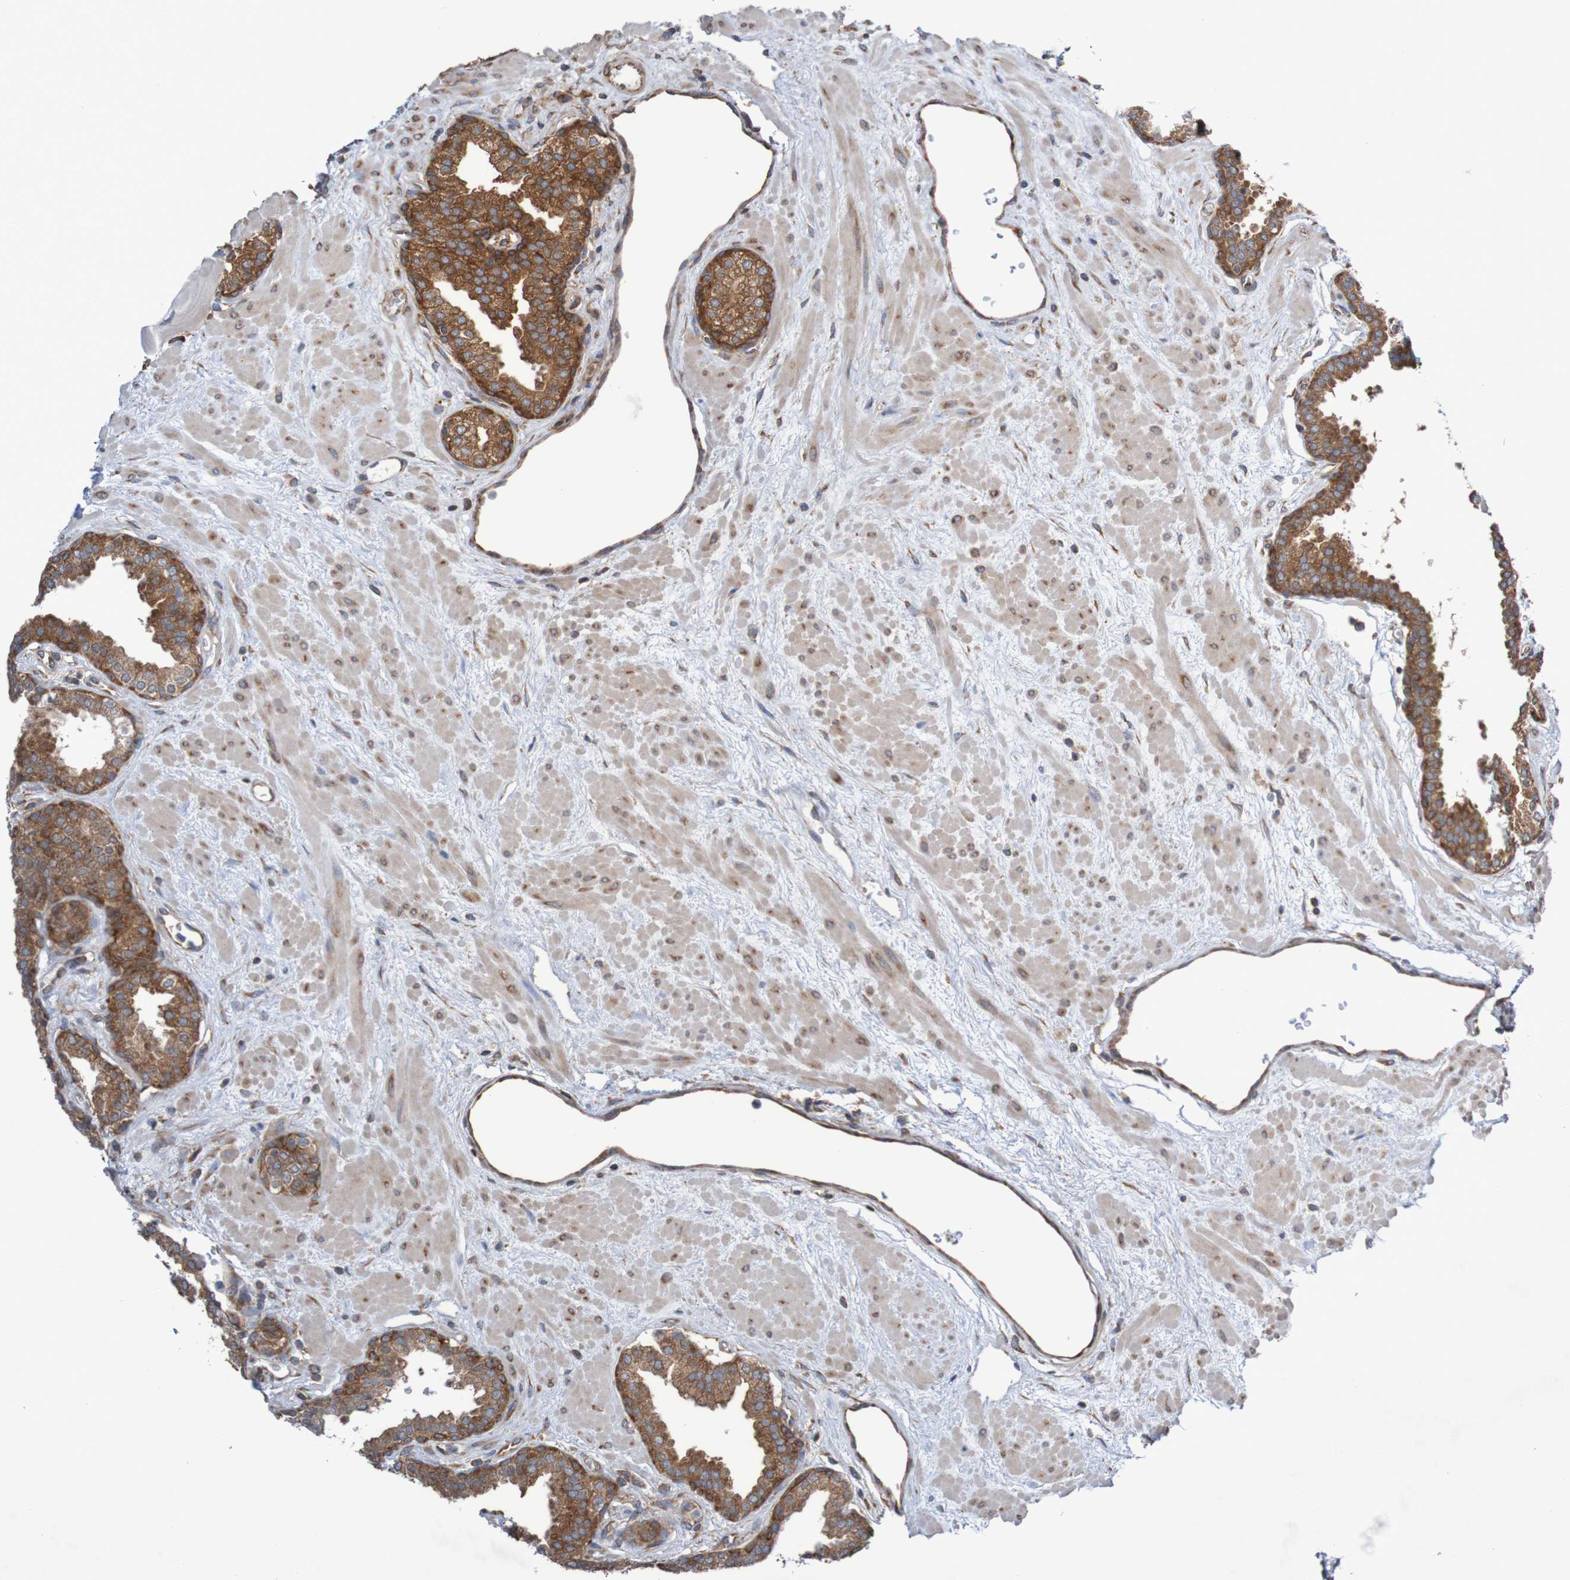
{"staining": {"intensity": "strong", "quantity": ">75%", "location": "cytoplasmic/membranous"}, "tissue": "prostate", "cell_type": "Glandular cells", "image_type": "normal", "snomed": [{"axis": "morphology", "description": "Normal tissue, NOS"}, {"axis": "topography", "description": "Prostate"}], "caption": "Immunohistochemistry (IHC) micrograph of normal human prostate stained for a protein (brown), which shows high levels of strong cytoplasmic/membranous staining in about >75% of glandular cells.", "gene": "LRRC47", "patient": {"sex": "male", "age": 51}}